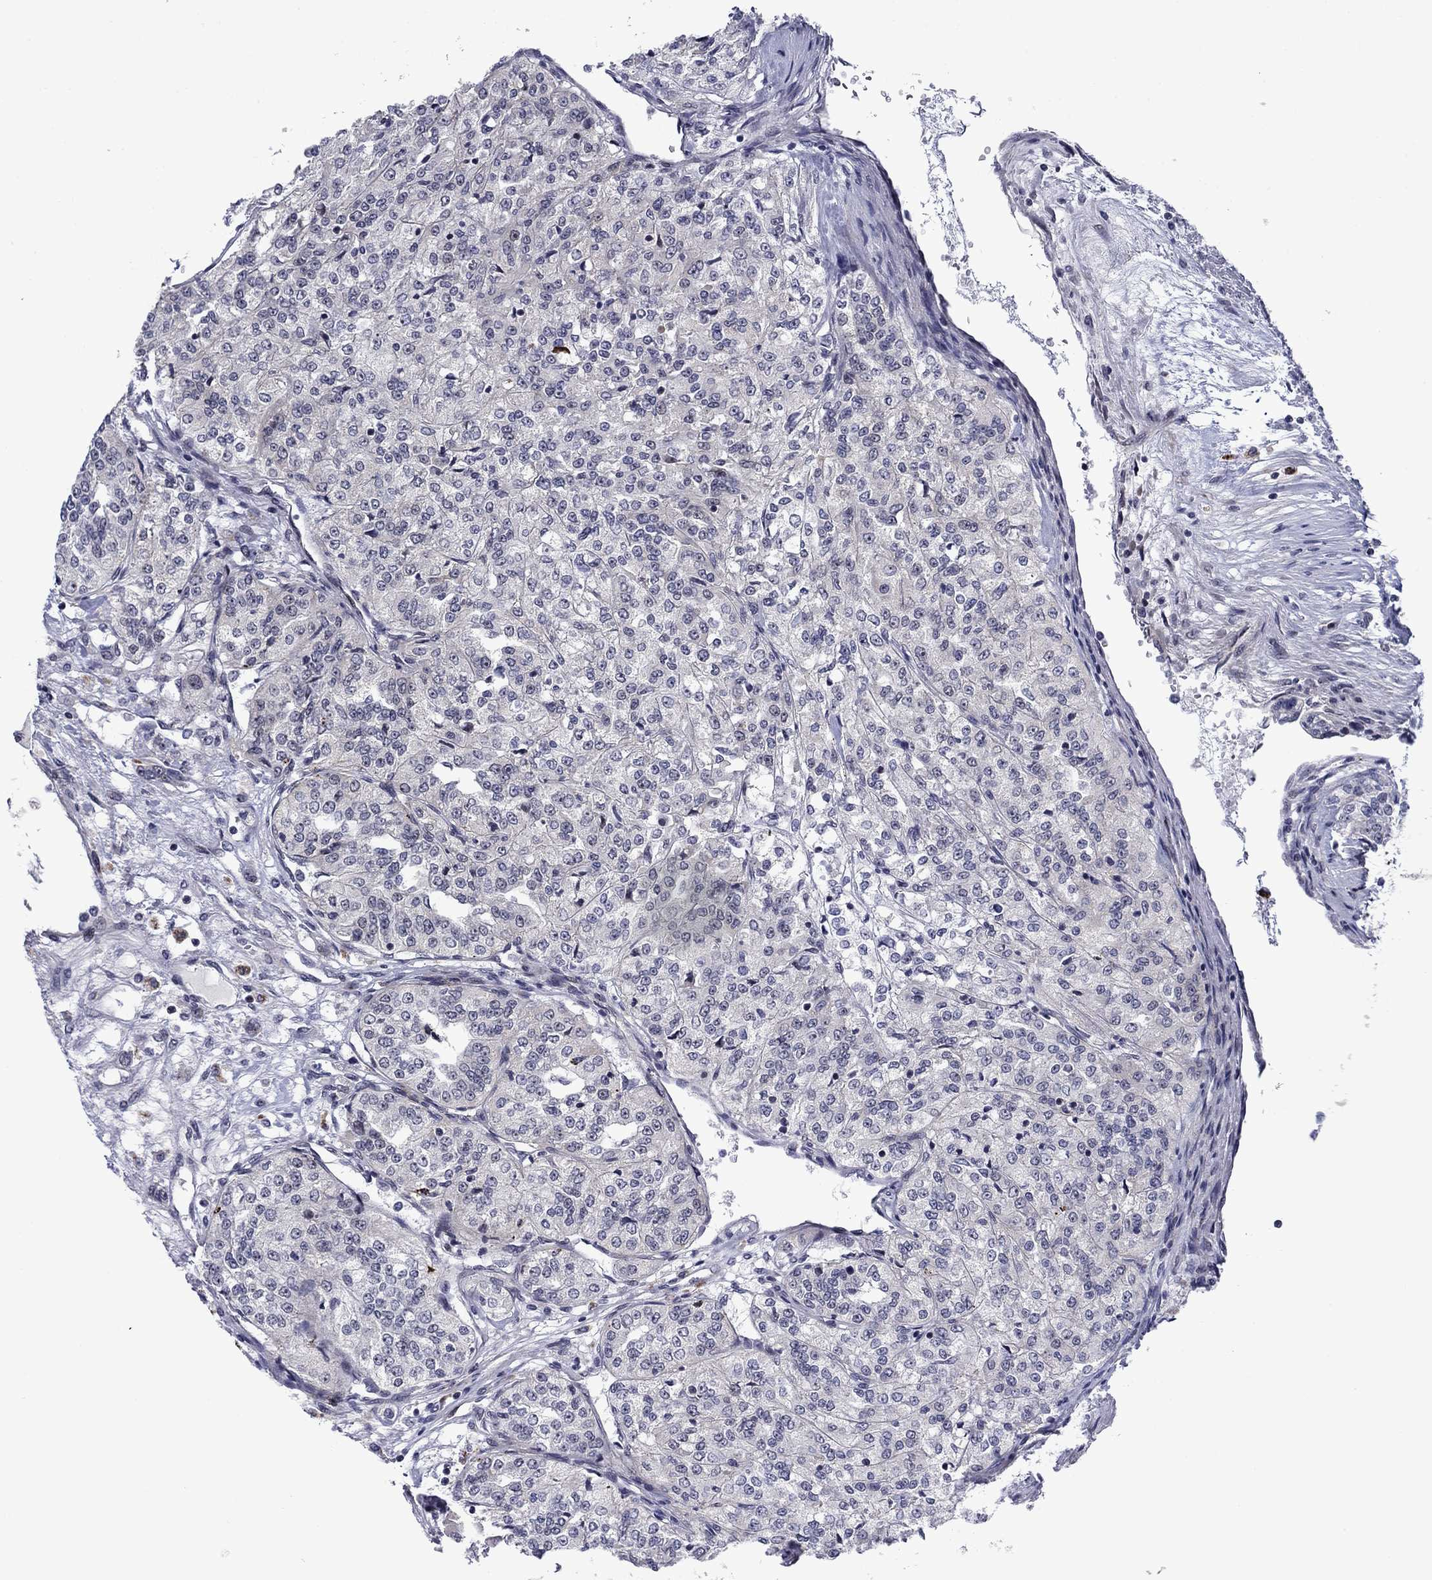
{"staining": {"intensity": "negative", "quantity": "none", "location": "none"}, "tissue": "renal cancer", "cell_type": "Tumor cells", "image_type": "cancer", "snomed": [{"axis": "morphology", "description": "Adenocarcinoma, NOS"}, {"axis": "topography", "description": "Kidney"}], "caption": "Immunohistochemistry of human adenocarcinoma (renal) demonstrates no expression in tumor cells. (DAB (3,3'-diaminobenzidine) immunohistochemistry, high magnification).", "gene": "SURF2", "patient": {"sex": "female", "age": 63}}